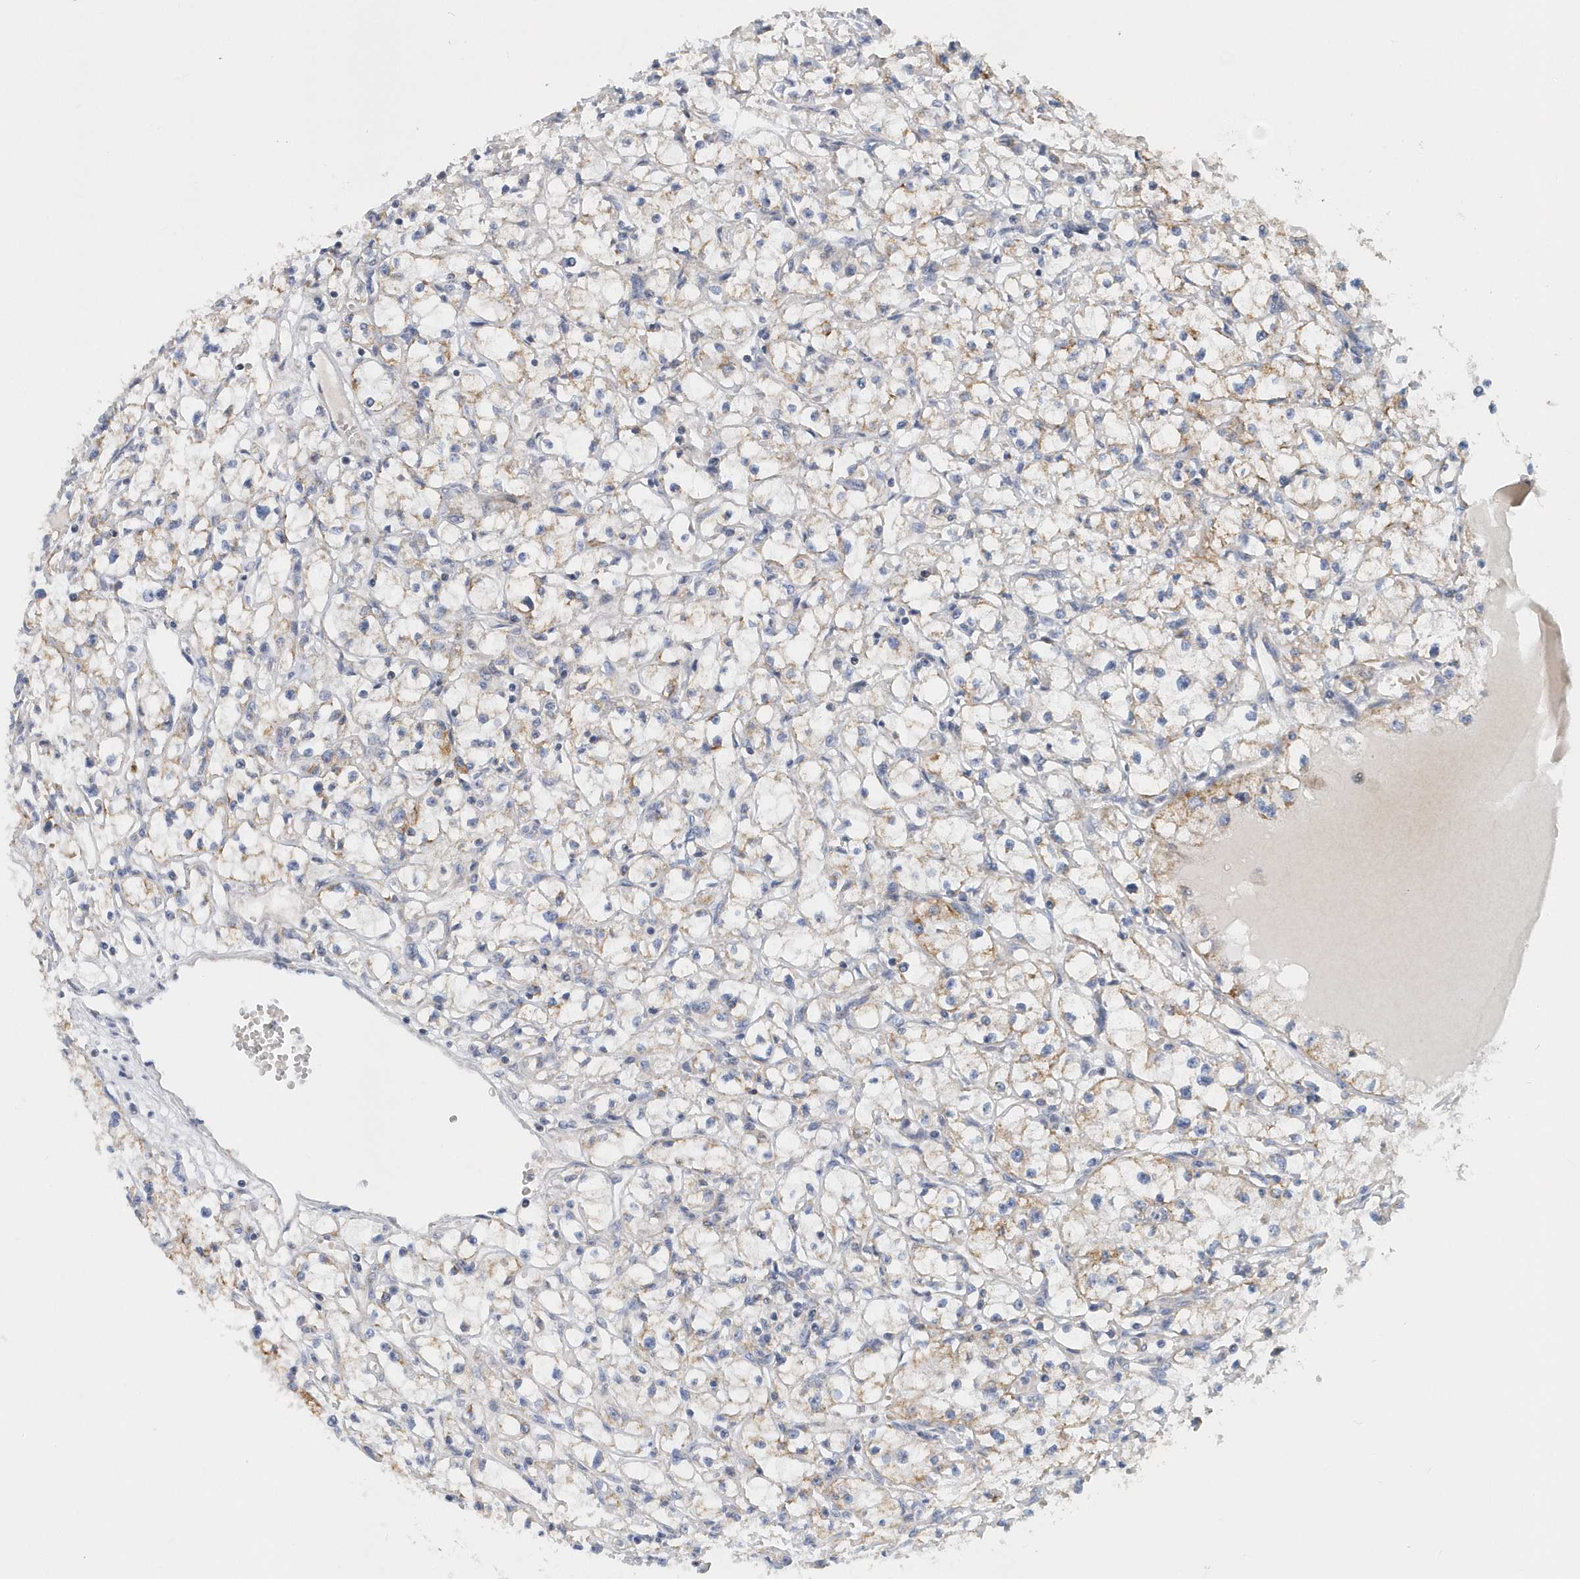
{"staining": {"intensity": "weak", "quantity": "<25%", "location": "cytoplasmic/membranous"}, "tissue": "renal cancer", "cell_type": "Tumor cells", "image_type": "cancer", "snomed": [{"axis": "morphology", "description": "Adenocarcinoma, NOS"}, {"axis": "topography", "description": "Kidney"}], "caption": "Protein analysis of renal adenocarcinoma displays no significant positivity in tumor cells.", "gene": "VWA5B2", "patient": {"sex": "male", "age": 56}}